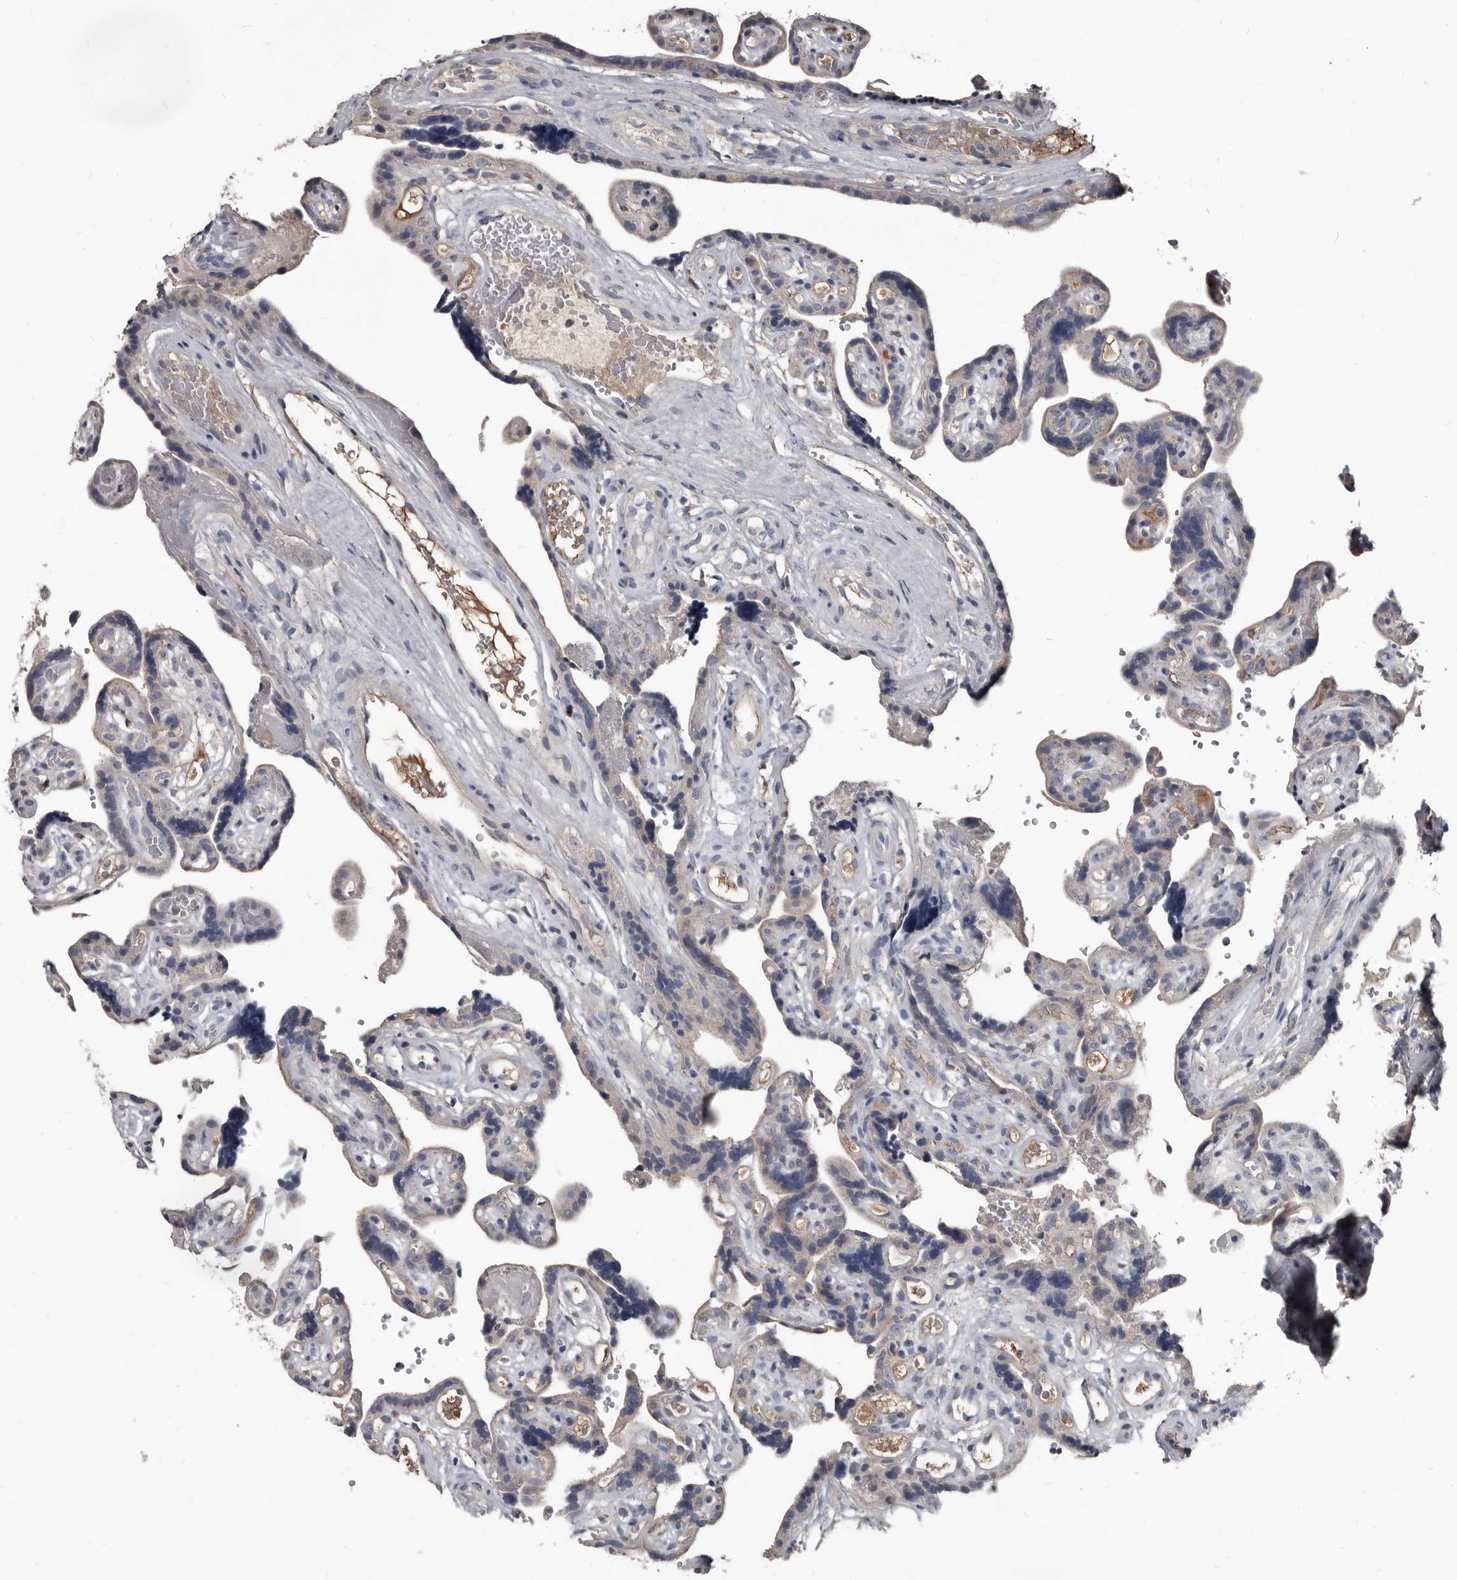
{"staining": {"intensity": "negative", "quantity": "none", "location": "none"}, "tissue": "placenta", "cell_type": "Decidual cells", "image_type": "normal", "snomed": [{"axis": "morphology", "description": "Normal tissue, NOS"}, {"axis": "topography", "description": "Placenta"}], "caption": "This image is of unremarkable placenta stained with IHC to label a protein in brown with the nuclei are counter-stained blue. There is no staining in decidual cells.", "gene": "GREB1", "patient": {"sex": "female", "age": 30}}